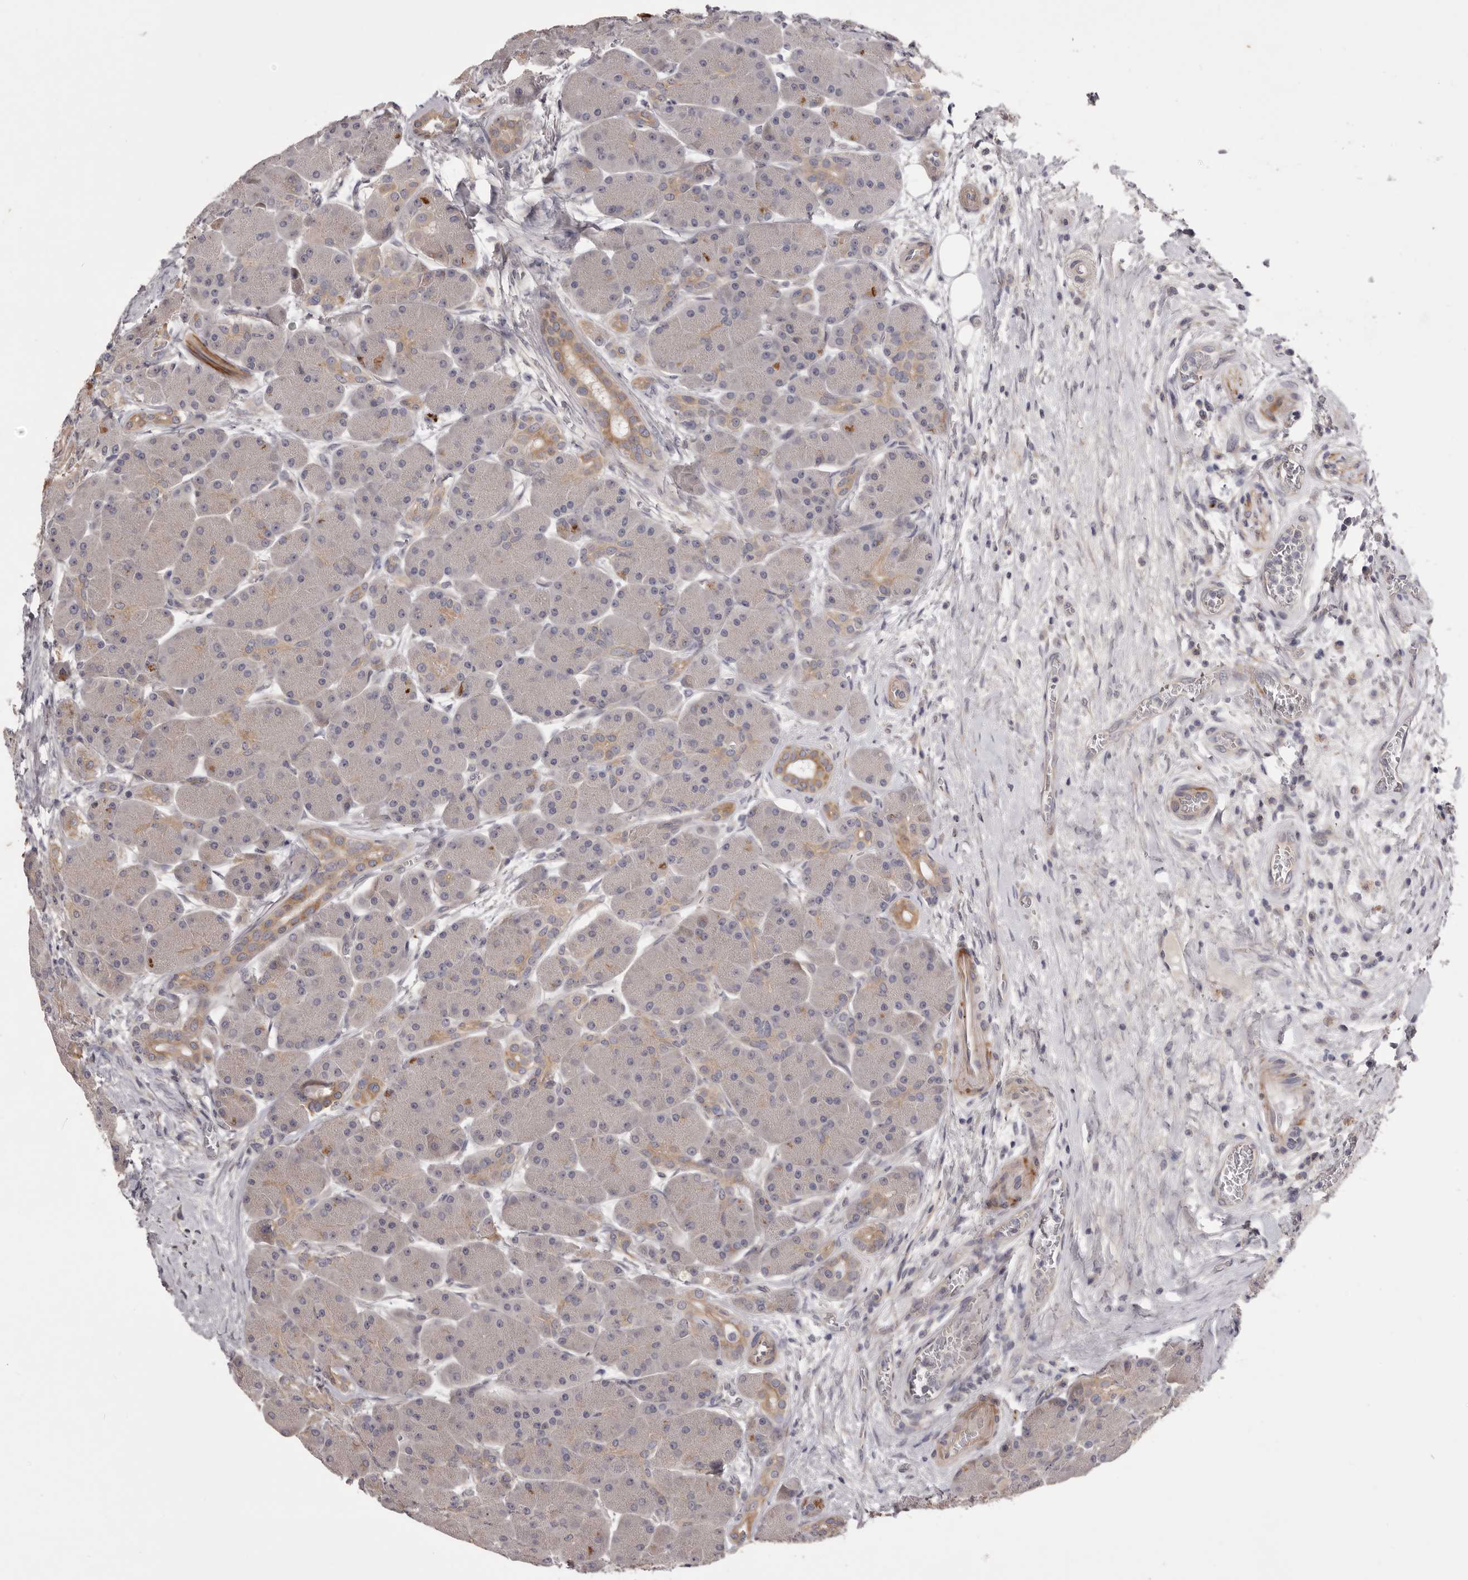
{"staining": {"intensity": "weak", "quantity": "<25%", "location": "cytoplasmic/membranous"}, "tissue": "pancreas", "cell_type": "Exocrine glandular cells", "image_type": "normal", "snomed": [{"axis": "morphology", "description": "Normal tissue, NOS"}, {"axis": "topography", "description": "Pancreas"}], "caption": "This is a photomicrograph of immunohistochemistry (IHC) staining of normal pancreas, which shows no staining in exocrine glandular cells. (Brightfield microscopy of DAB immunohistochemistry at high magnification).", "gene": "PNRC1", "patient": {"sex": "male", "age": 63}}